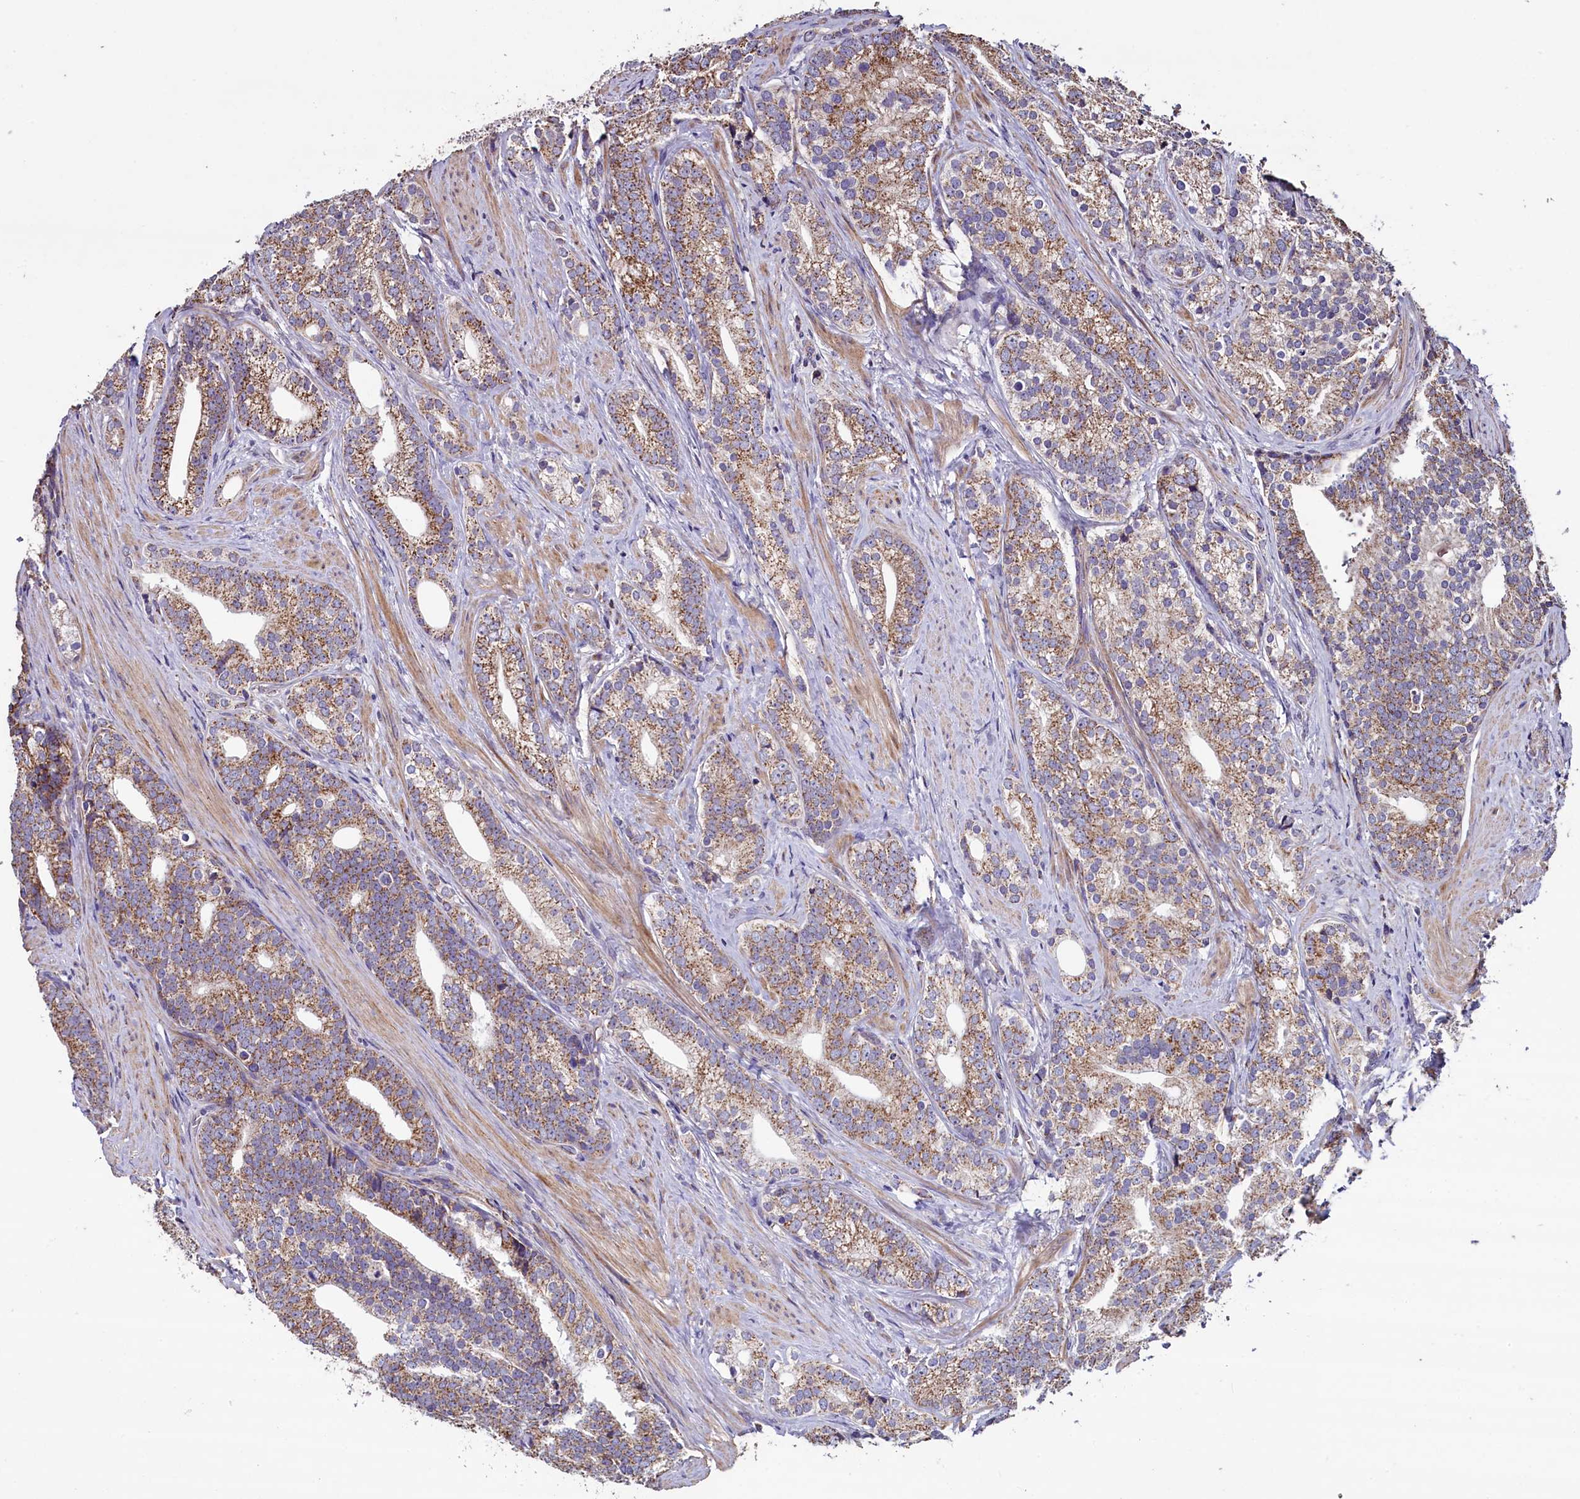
{"staining": {"intensity": "moderate", "quantity": ">75%", "location": "cytoplasmic/membranous"}, "tissue": "prostate cancer", "cell_type": "Tumor cells", "image_type": "cancer", "snomed": [{"axis": "morphology", "description": "Adenocarcinoma, Low grade"}, {"axis": "topography", "description": "Prostate"}], "caption": "Immunohistochemical staining of human prostate cancer shows medium levels of moderate cytoplasmic/membranous expression in approximately >75% of tumor cells.", "gene": "COQ9", "patient": {"sex": "male", "age": 71}}